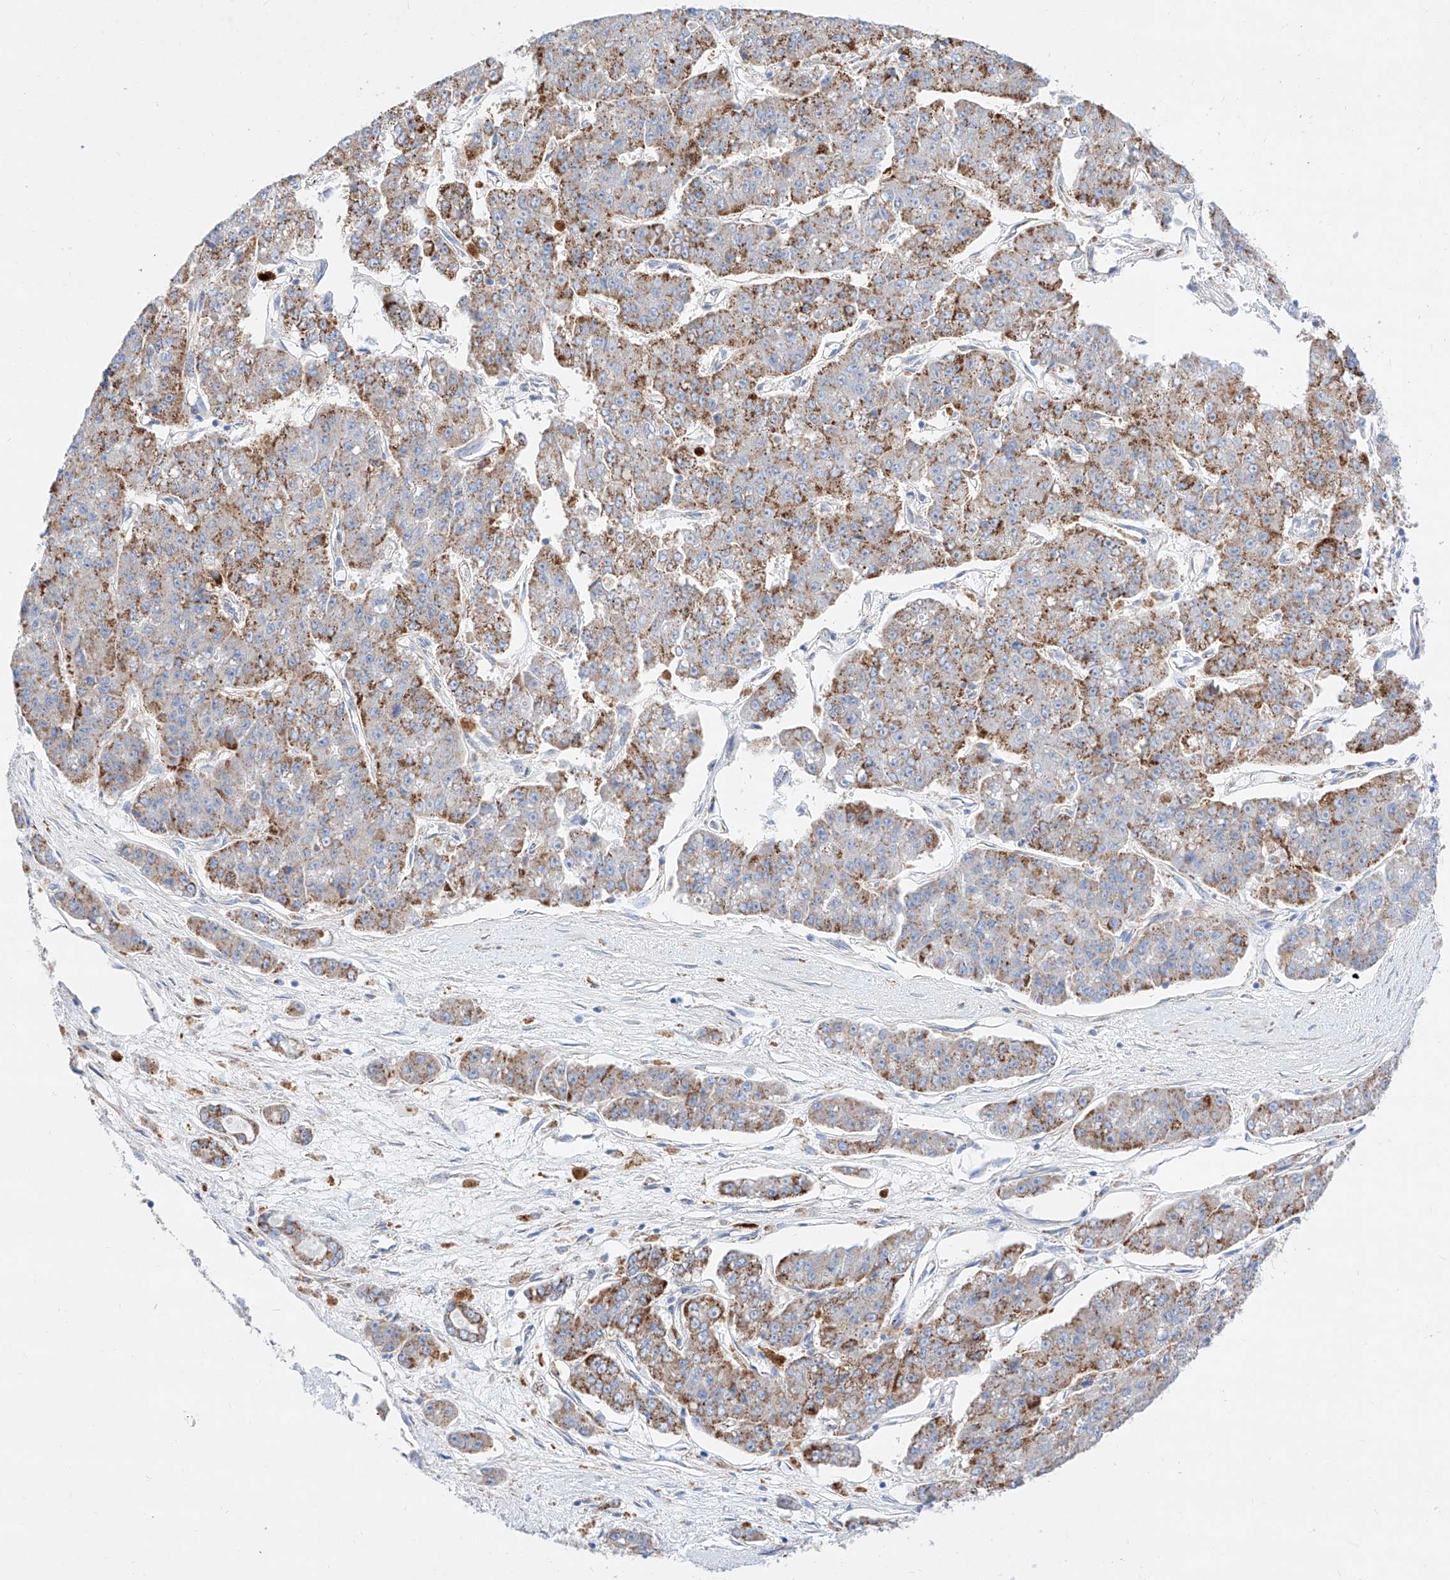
{"staining": {"intensity": "moderate", "quantity": ">75%", "location": "cytoplasmic/membranous"}, "tissue": "pancreatic cancer", "cell_type": "Tumor cells", "image_type": "cancer", "snomed": [{"axis": "morphology", "description": "Adenocarcinoma, NOS"}, {"axis": "topography", "description": "Pancreas"}], "caption": "Immunohistochemistry of human pancreatic cancer (adenocarcinoma) exhibits medium levels of moderate cytoplasmic/membranous positivity in about >75% of tumor cells.", "gene": "C6orf62", "patient": {"sex": "male", "age": 50}}